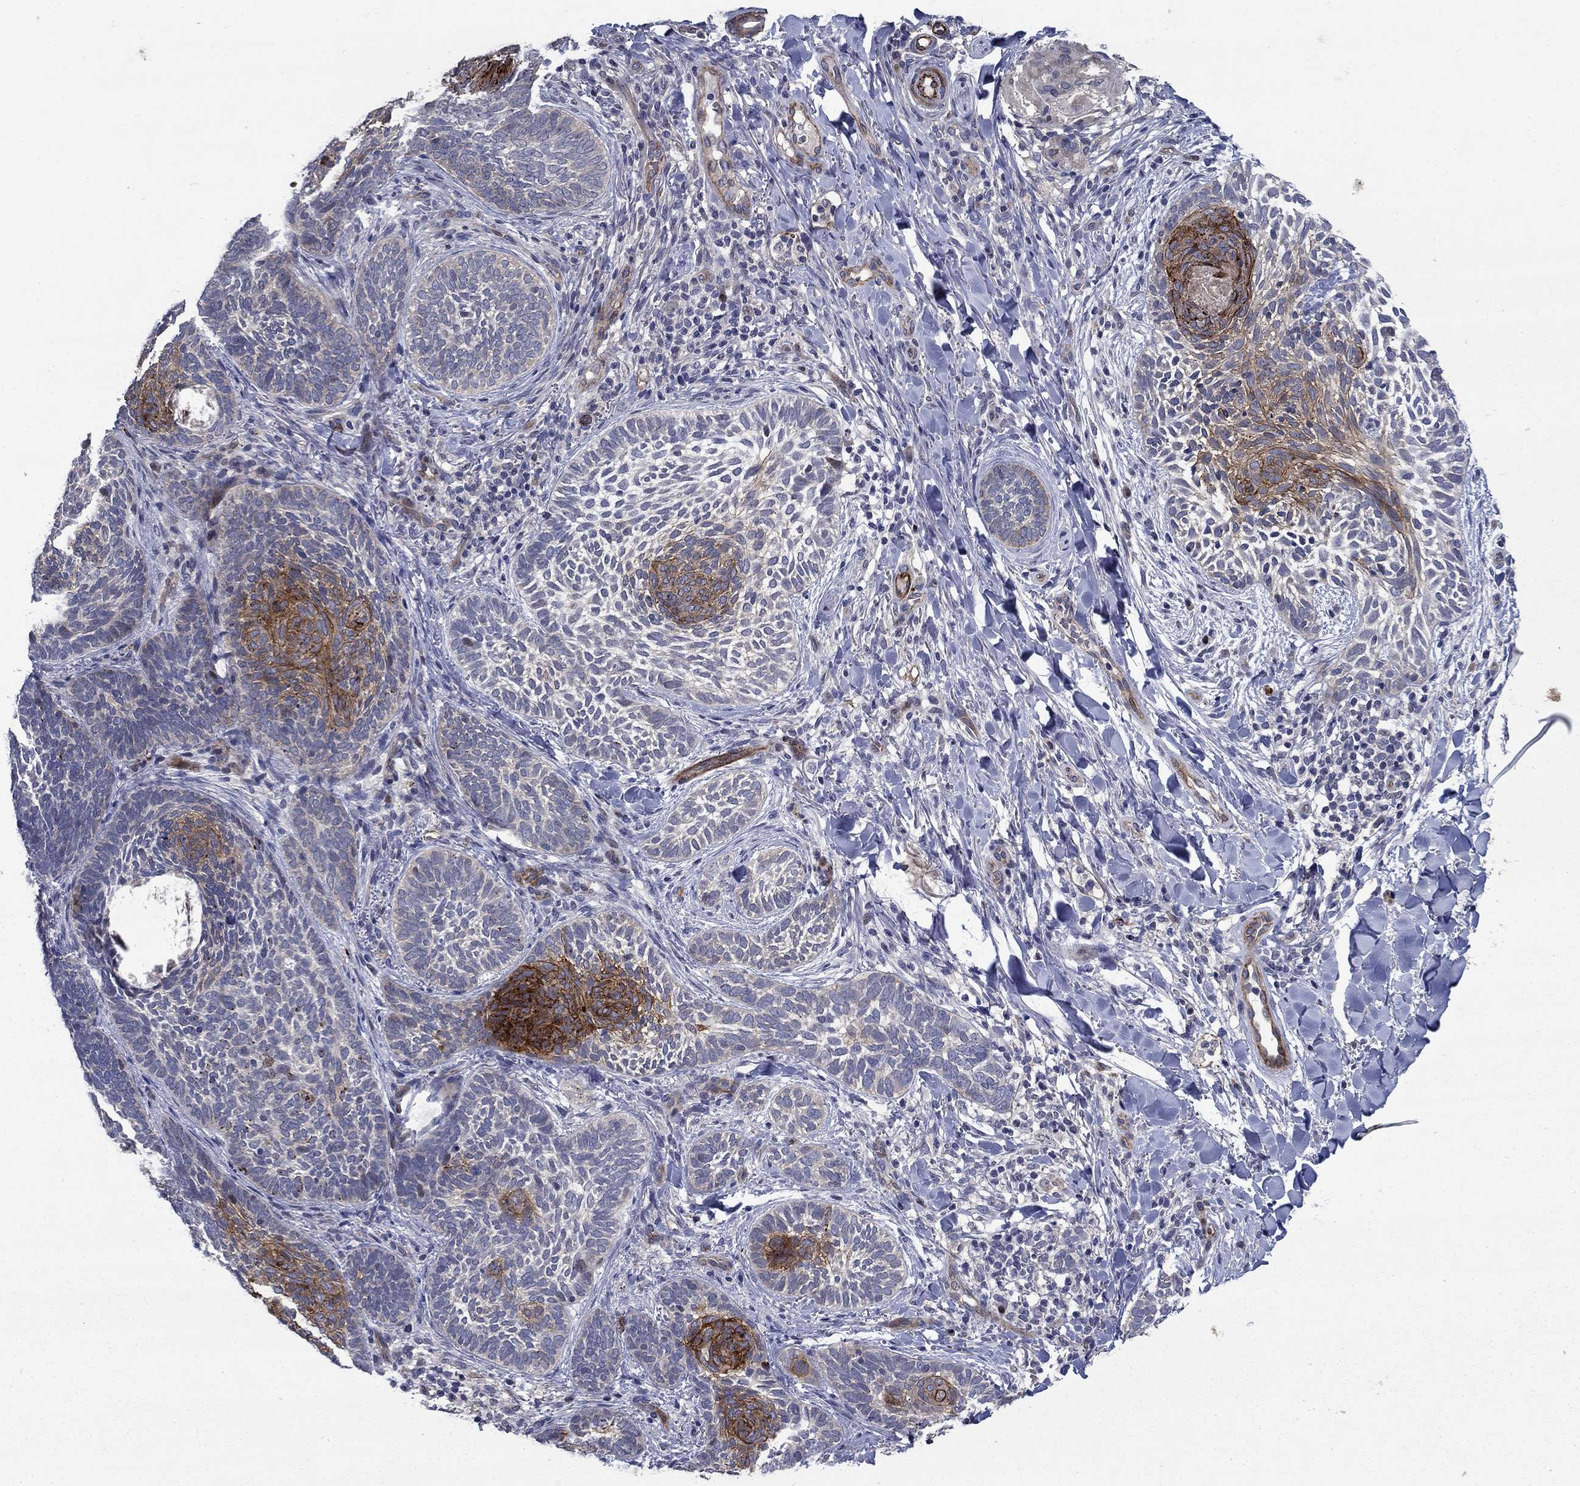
{"staining": {"intensity": "strong", "quantity": "<25%", "location": "cytoplasmic/membranous"}, "tissue": "skin cancer", "cell_type": "Tumor cells", "image_type": "cancer", "snomed": [{"axis": "morphology", "description": "Normal tissue, NOS"}, {"axis": "morphology", "description": "Basal cell carcinoma"}, {"axis": "topography", "description": "Skin"}], "caption": "The immunohistochemical stain shows strong cytoplasmic/membranous staining in tumor cells of skin cancer tissue.", "gene": "SLC7A1", "patient": {"sex": "male", "age": 46}}